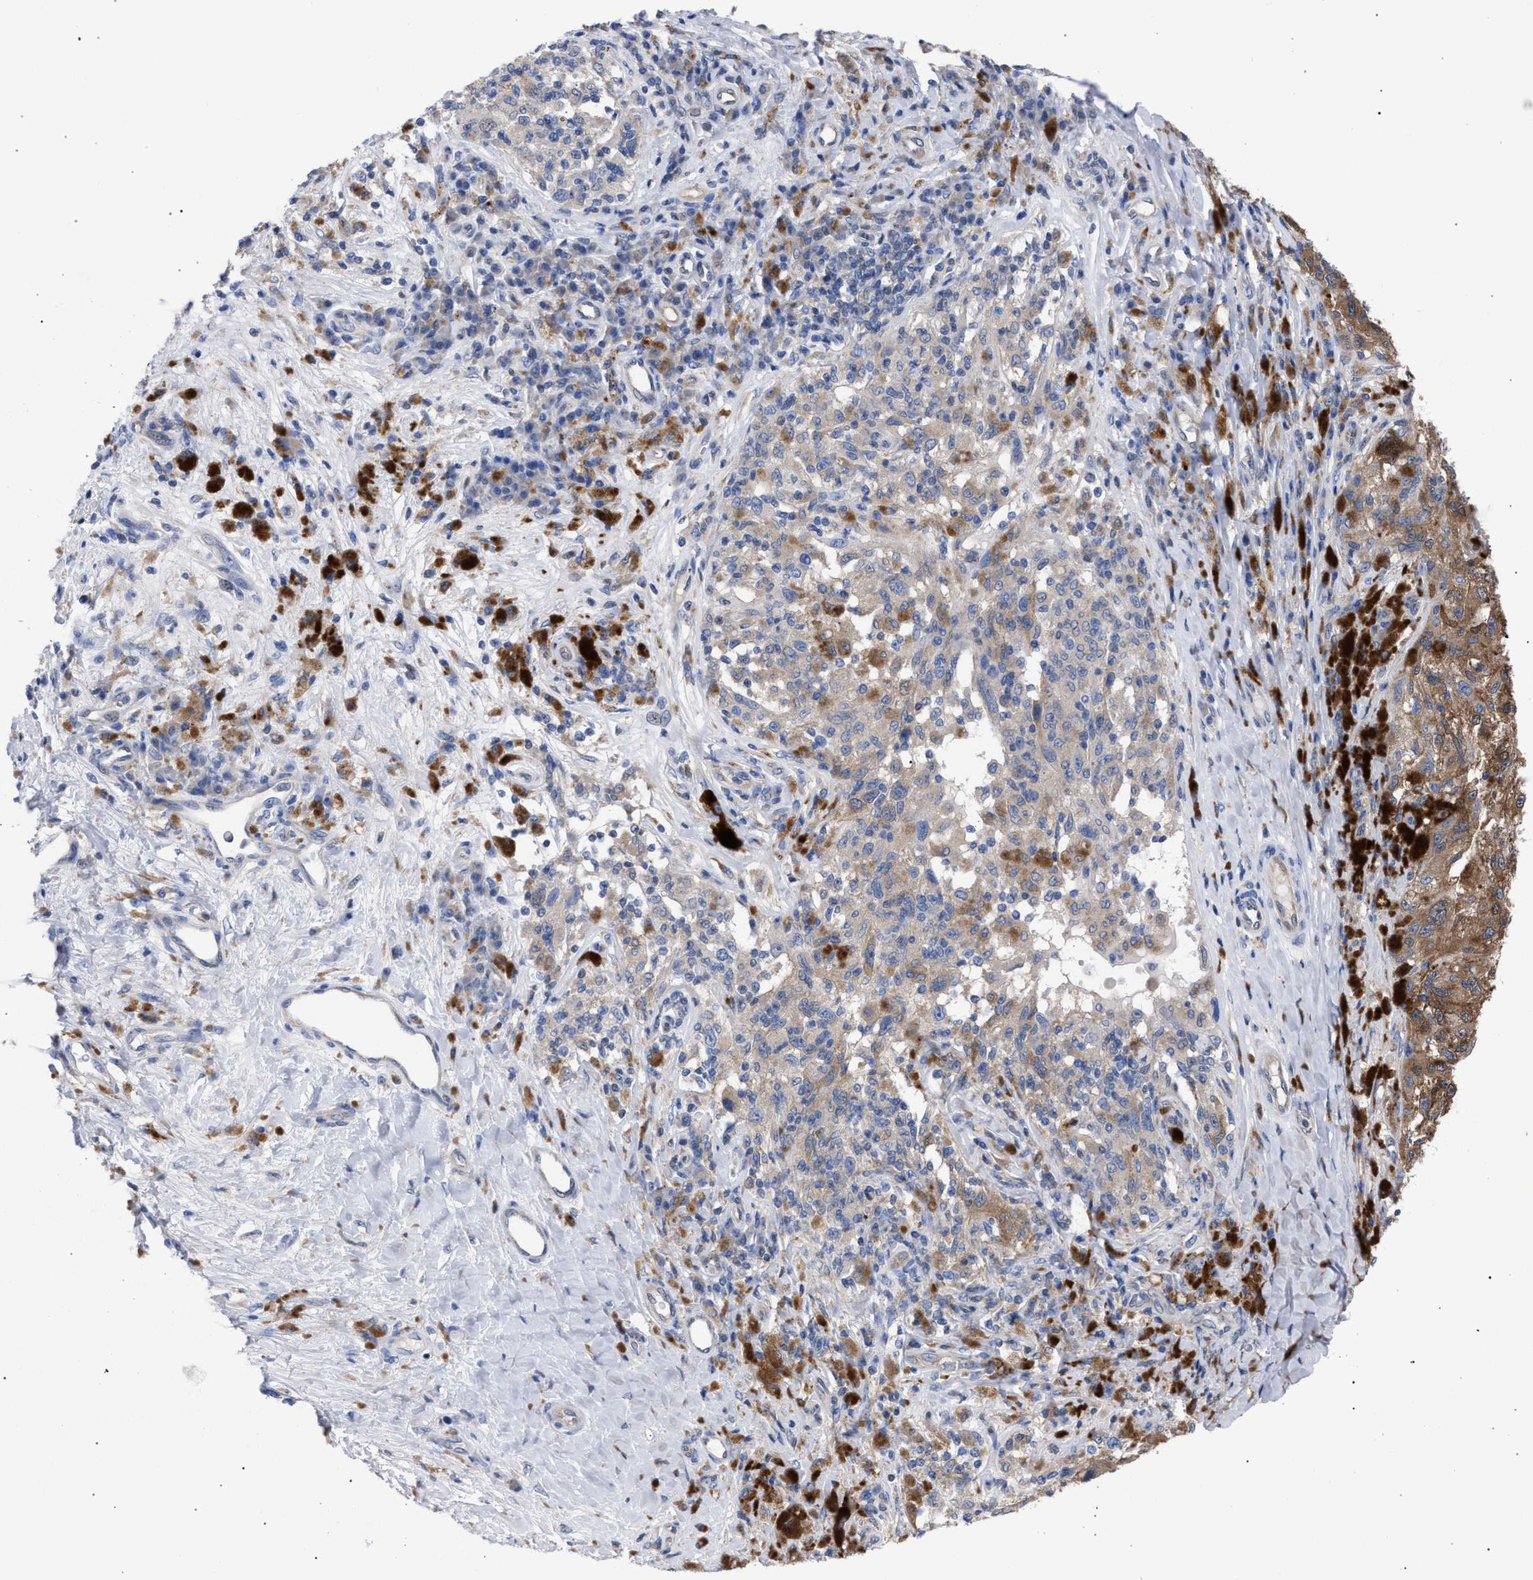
{"staining": {"intensity": "moderate", "quantity": "25%-75%", "location": "cytoplasmic/membranous"}, "tissue": "melanoma", "cell_type": "Tumor cells", "image_type": "cancer", "snomed": [{"axis": "morphology", "description": "Malignant melanoma, NOS"}, {"axis": "topography", "description": "Skin"}], "caption": "Immunohistochemical staining of human melanoma reveals medium levels of moderate cytoplasmic/membranous staining in about 25%-75% of tumor cells.", "gene": "GMPR", "patient": {"sex": "female", "age": 73}}